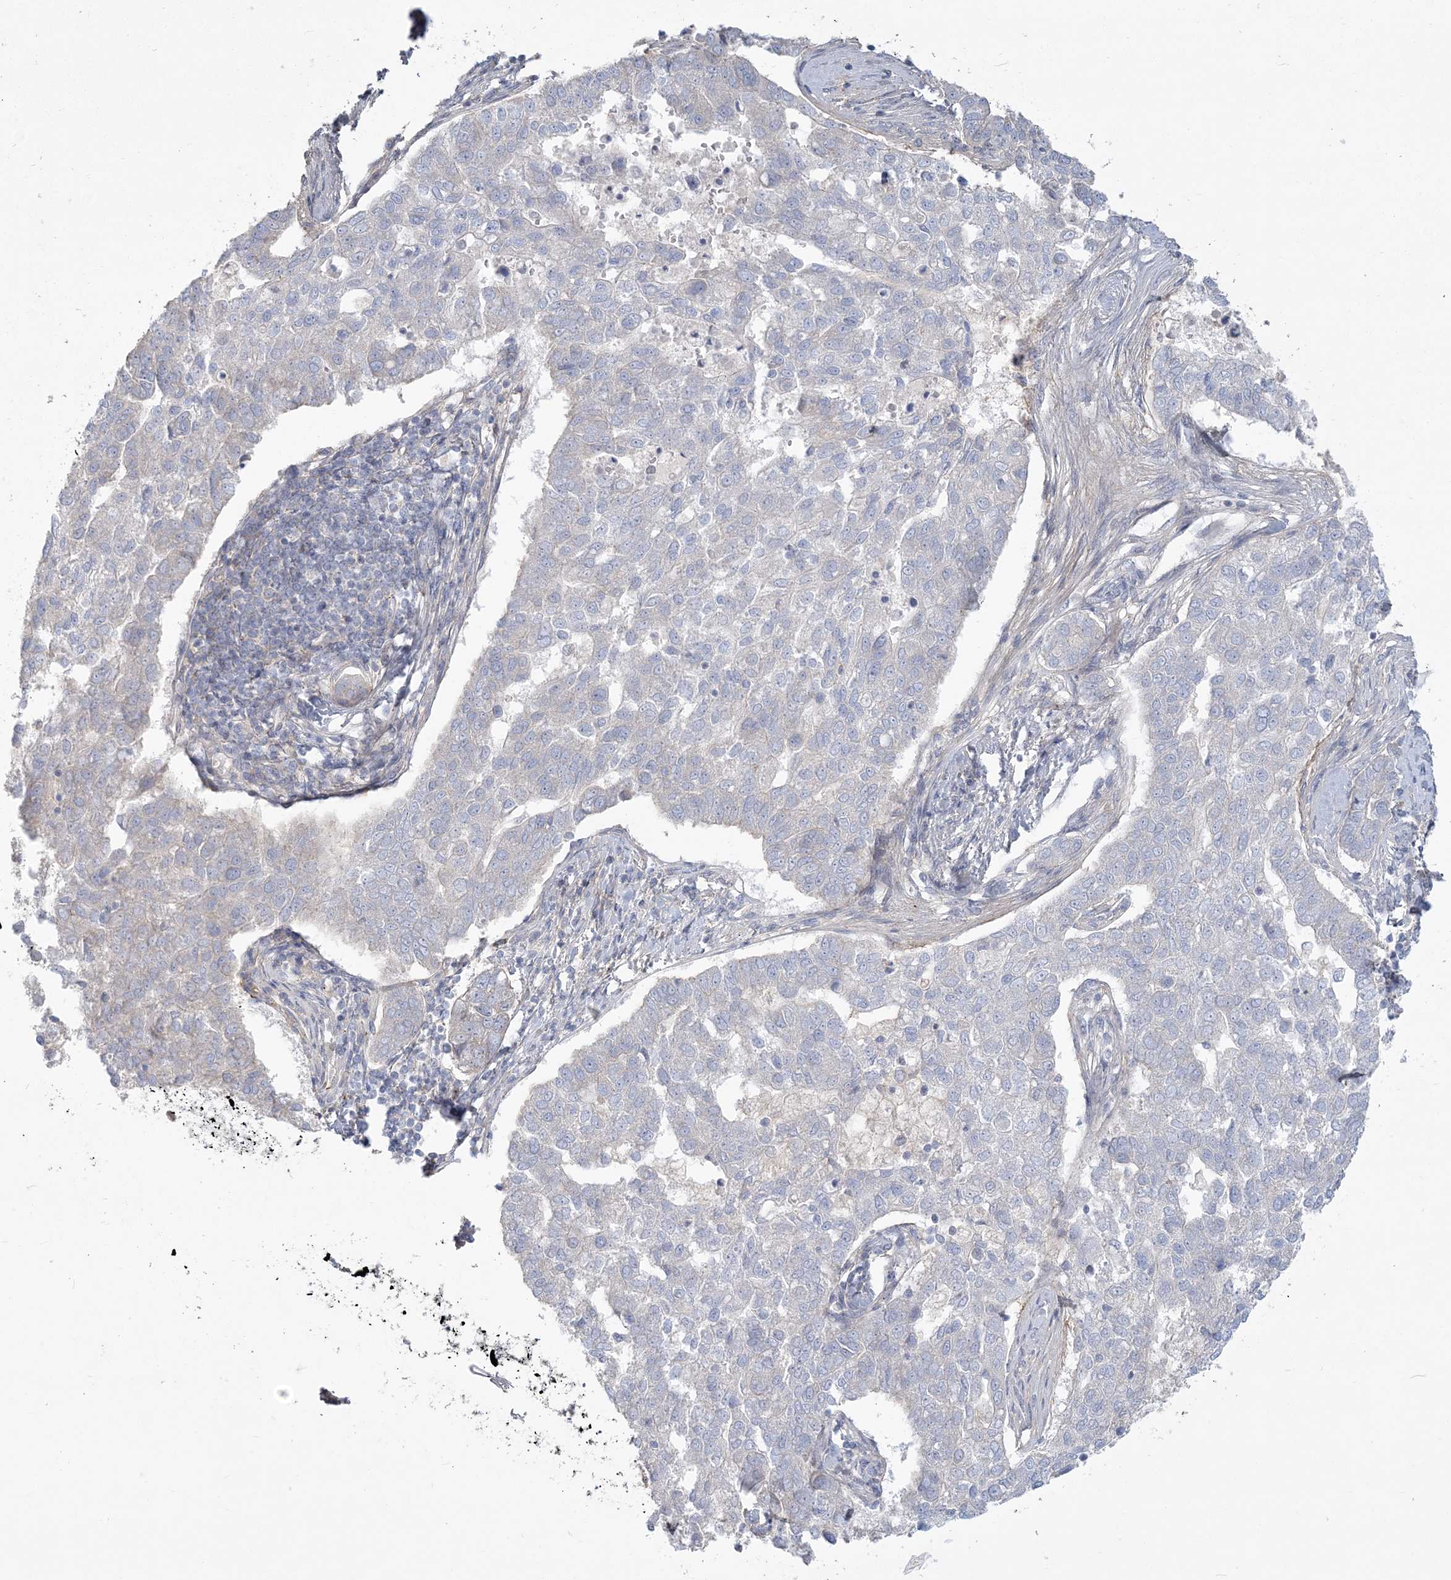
{"staining": {"intensity": "negative", "quantity": "none", "location": "none"}, "tissue": "pancreatic cancer", "cell_type": "Tumor cells", "image_type": "cancer", "snomed": [{"axis": "morphology", "description": "Adenocarcinoma, NOS"}, {"axis": "topography", "description": "Pancreas"}], "caption": "Tumor cells are negative for protein expression in human pancreatic adenocarcinoma.", "gene": "ANKS1A", "patient": {"sex": "female", "age": 61}}